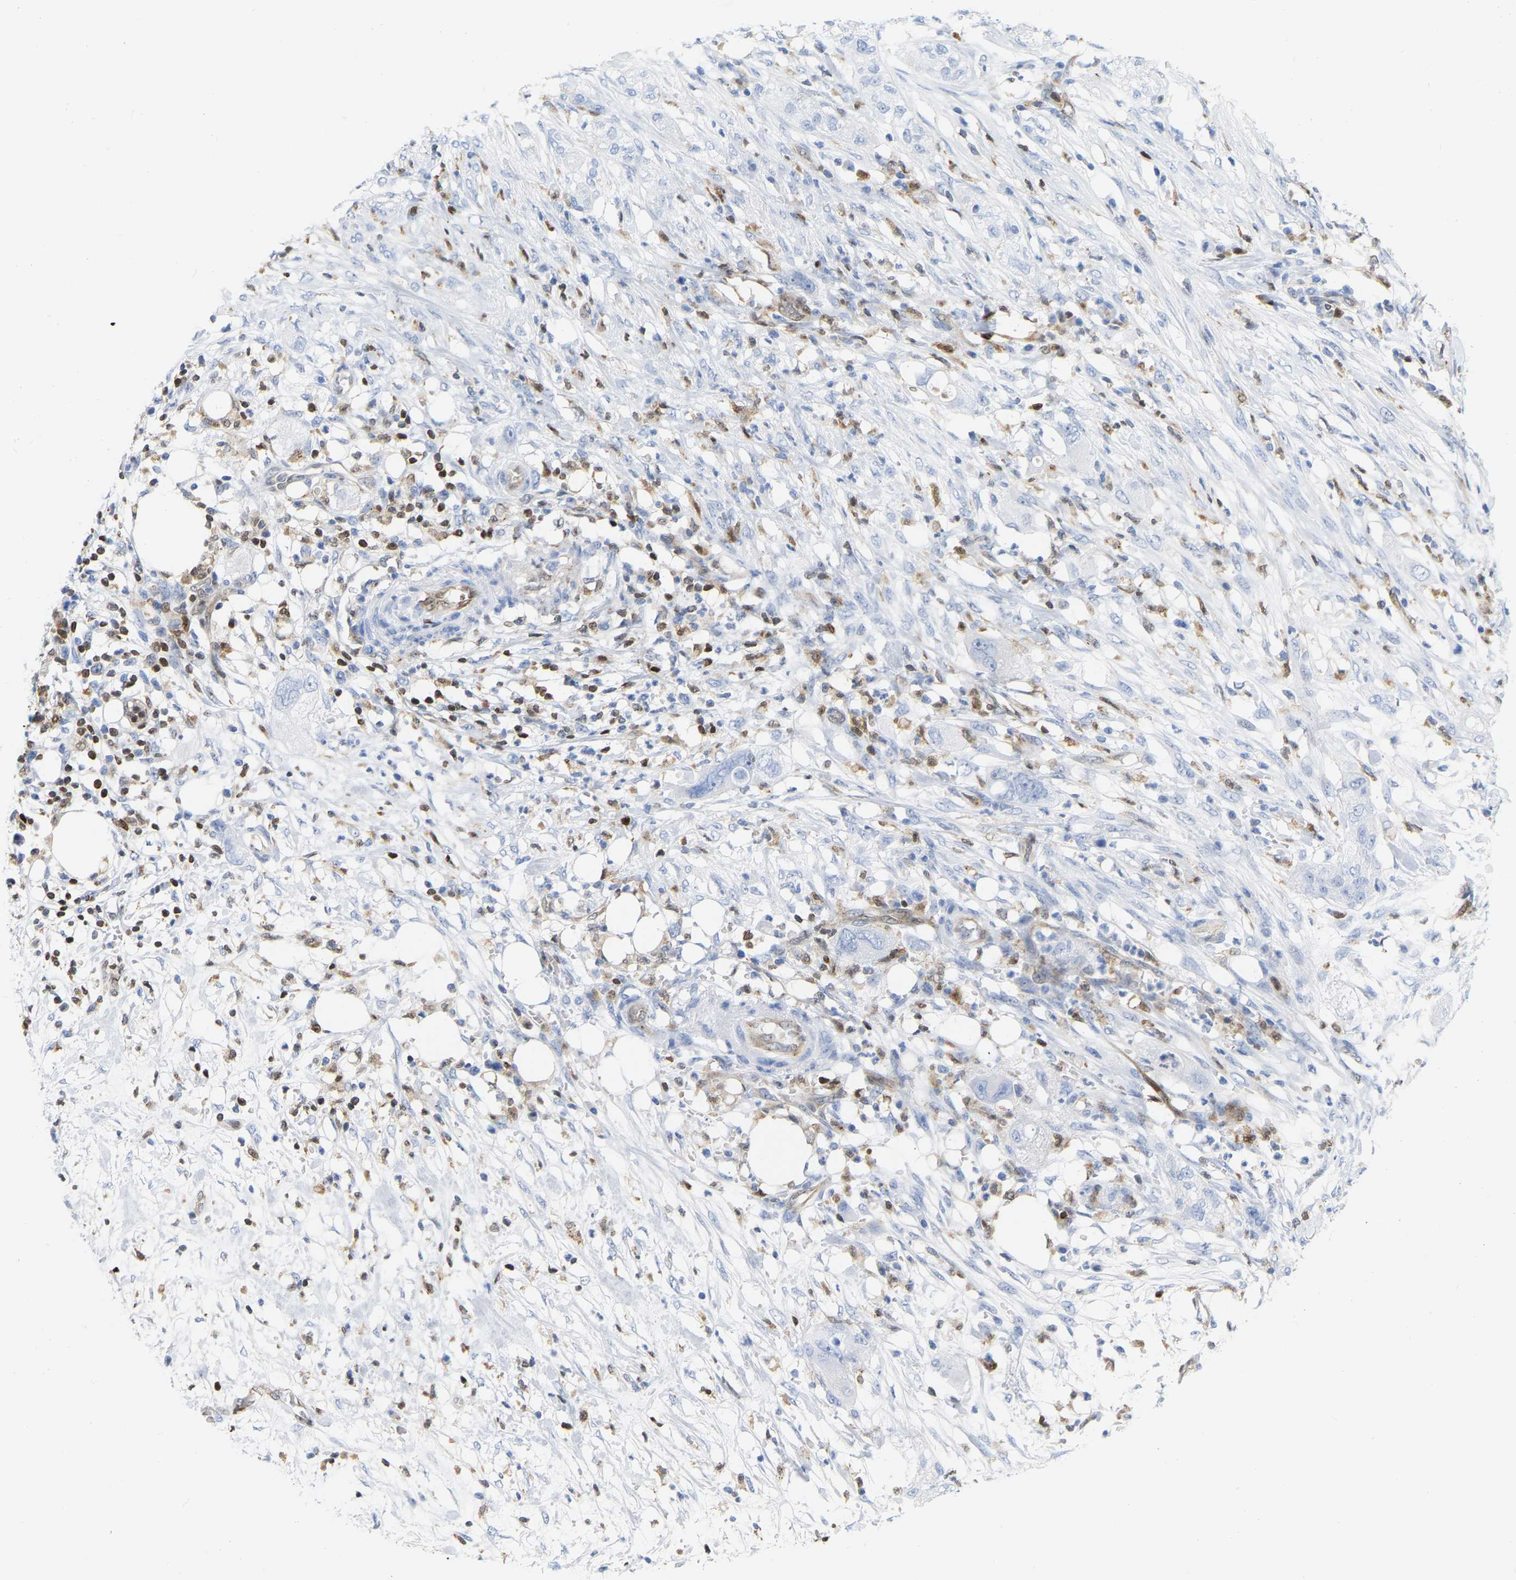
{"staining": {"intensity": "negative", "quantity": "none", "location": "none"}, "tissue": "pancreatic cancer", "cell_type": "Tumor cells", "image_type": "cancer", "snomed": [{"axis": "morphology", "description": "Adenocarcinoma, NOS"}, {"axis": "topography", "description": "Pancreas"}], "caption": "This image is of pancreatic cancer stained with immunohistochemistry to label a protein in brown with the nuclei are counter-stained blue. There is no expression in tumor cells. (Stains: DAB immunohistochemistry (IHC) with hematoxylin counter stain, Microscopy: brightfield microscopy at high magnification).", "gene": "GIMAP4", "patient": {"sex": "female", "age": 78}}